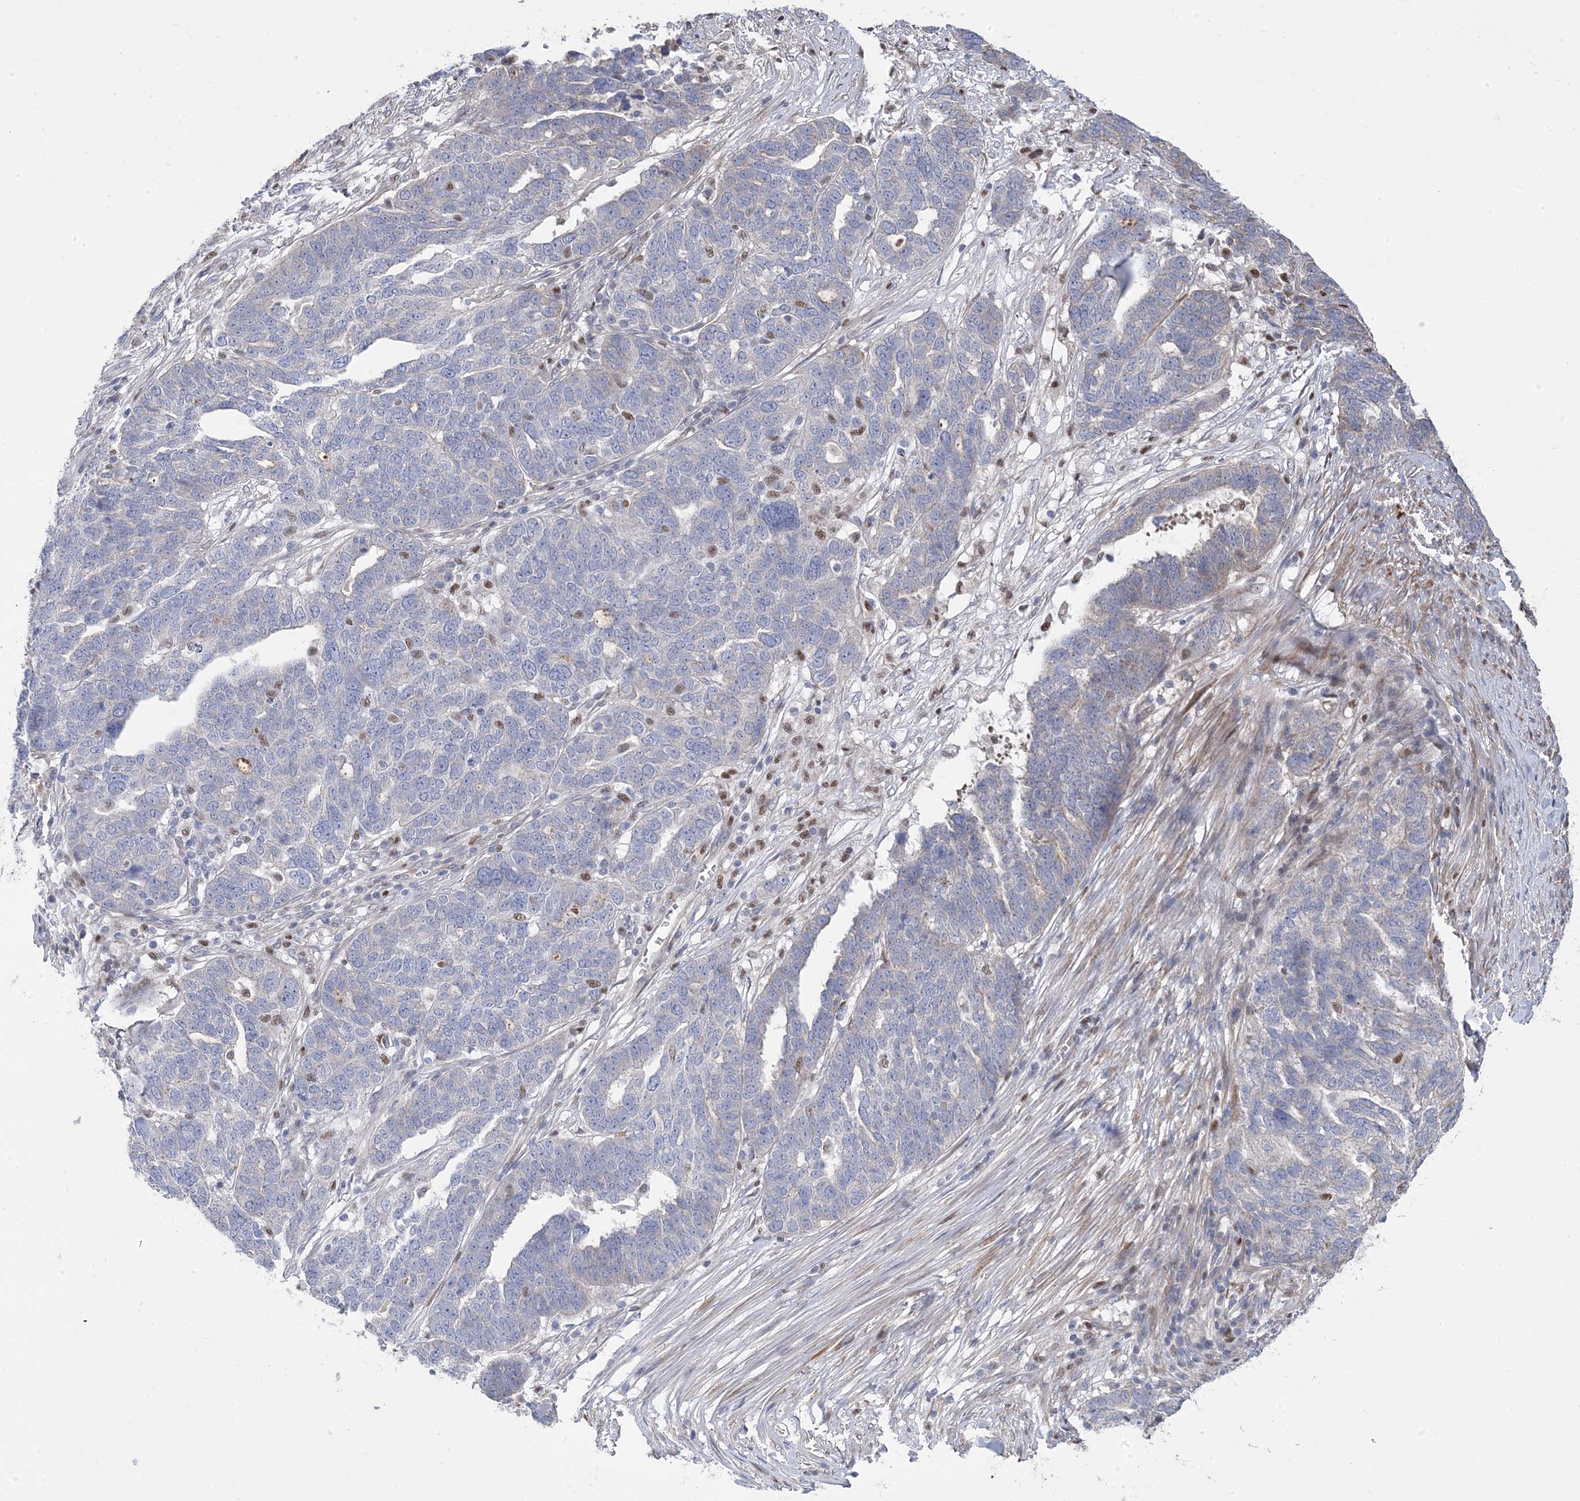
{"staining": {"intensity": "negative", "quantity": "none", "location": "none"}, "tissue": "ovarian cancer", "cell_type": "Tumor cells", "image_type": "cancer", "snomed": [{"axis": "morphology", "description": "Cystadenocarcinoma, serous, NOS"}, {"axis": "topography", "description": "Ovary"}], "caption": "IHC photomicrograph of ovarian cancer stained for a protein (brown), which reveals no positivity in tumor cells.", "gene": "GTPBP6", "patient": {"sex": "female", "age": 59}}